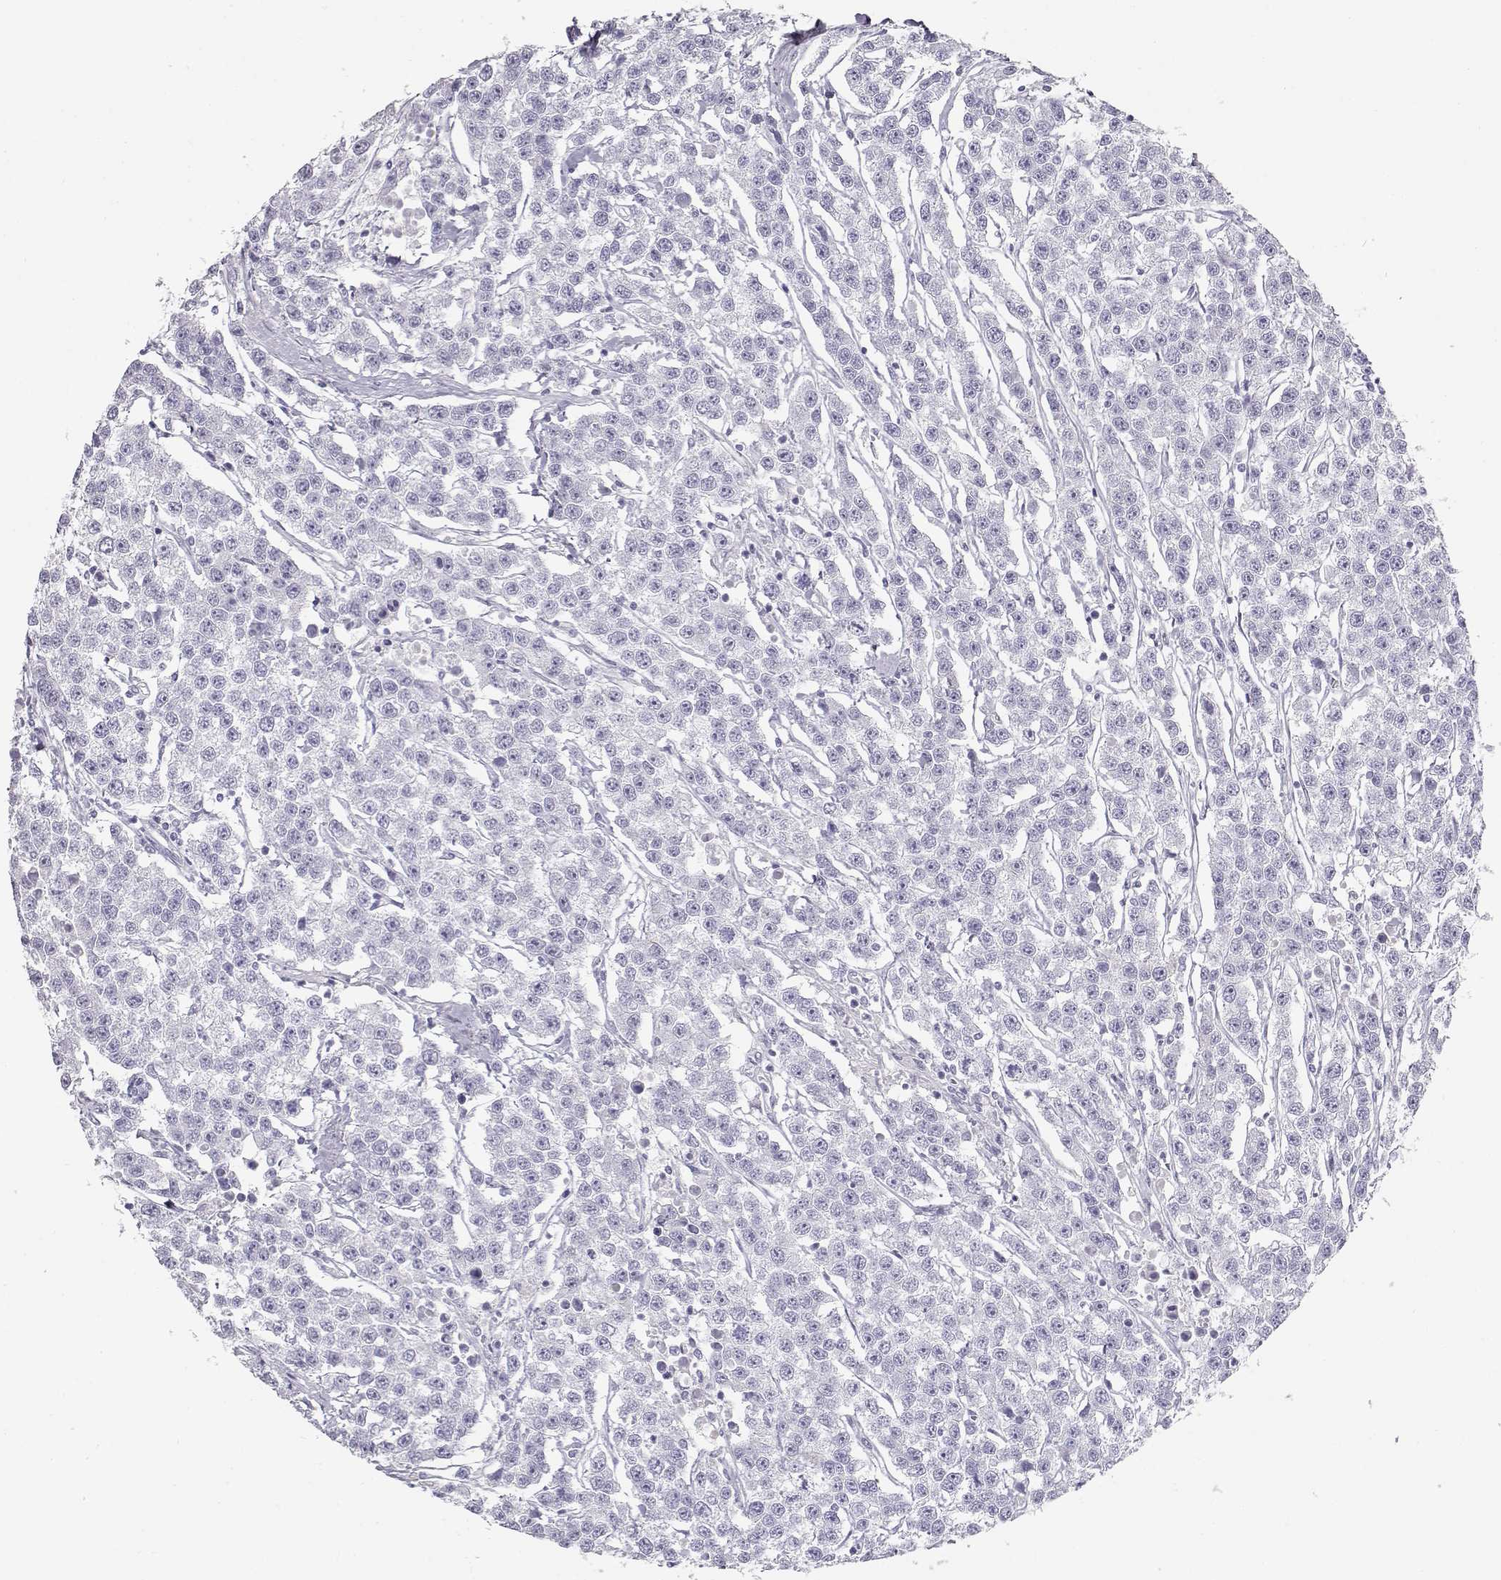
{"staining": {"intensity": "negative", "quantity": "none", "location": "none"}, "tissue": "testis cancer", "cell_type": "Tumor cells", "image_type": "cancer", "snomed": [{"axis": "morphology", "description": "Seminoma, NOS"}, {"axis": "topography", "description": "Testis"}], "caption": "This histopathology image is of testis cancer (seminoma) stained with immunohistochemistry to label a protein in brown with the nuclei are counter-stained blue. There is no positivity in tumor cells.", "gene": "TKTL1", "patient": {"sex": "male", "age": 59}}